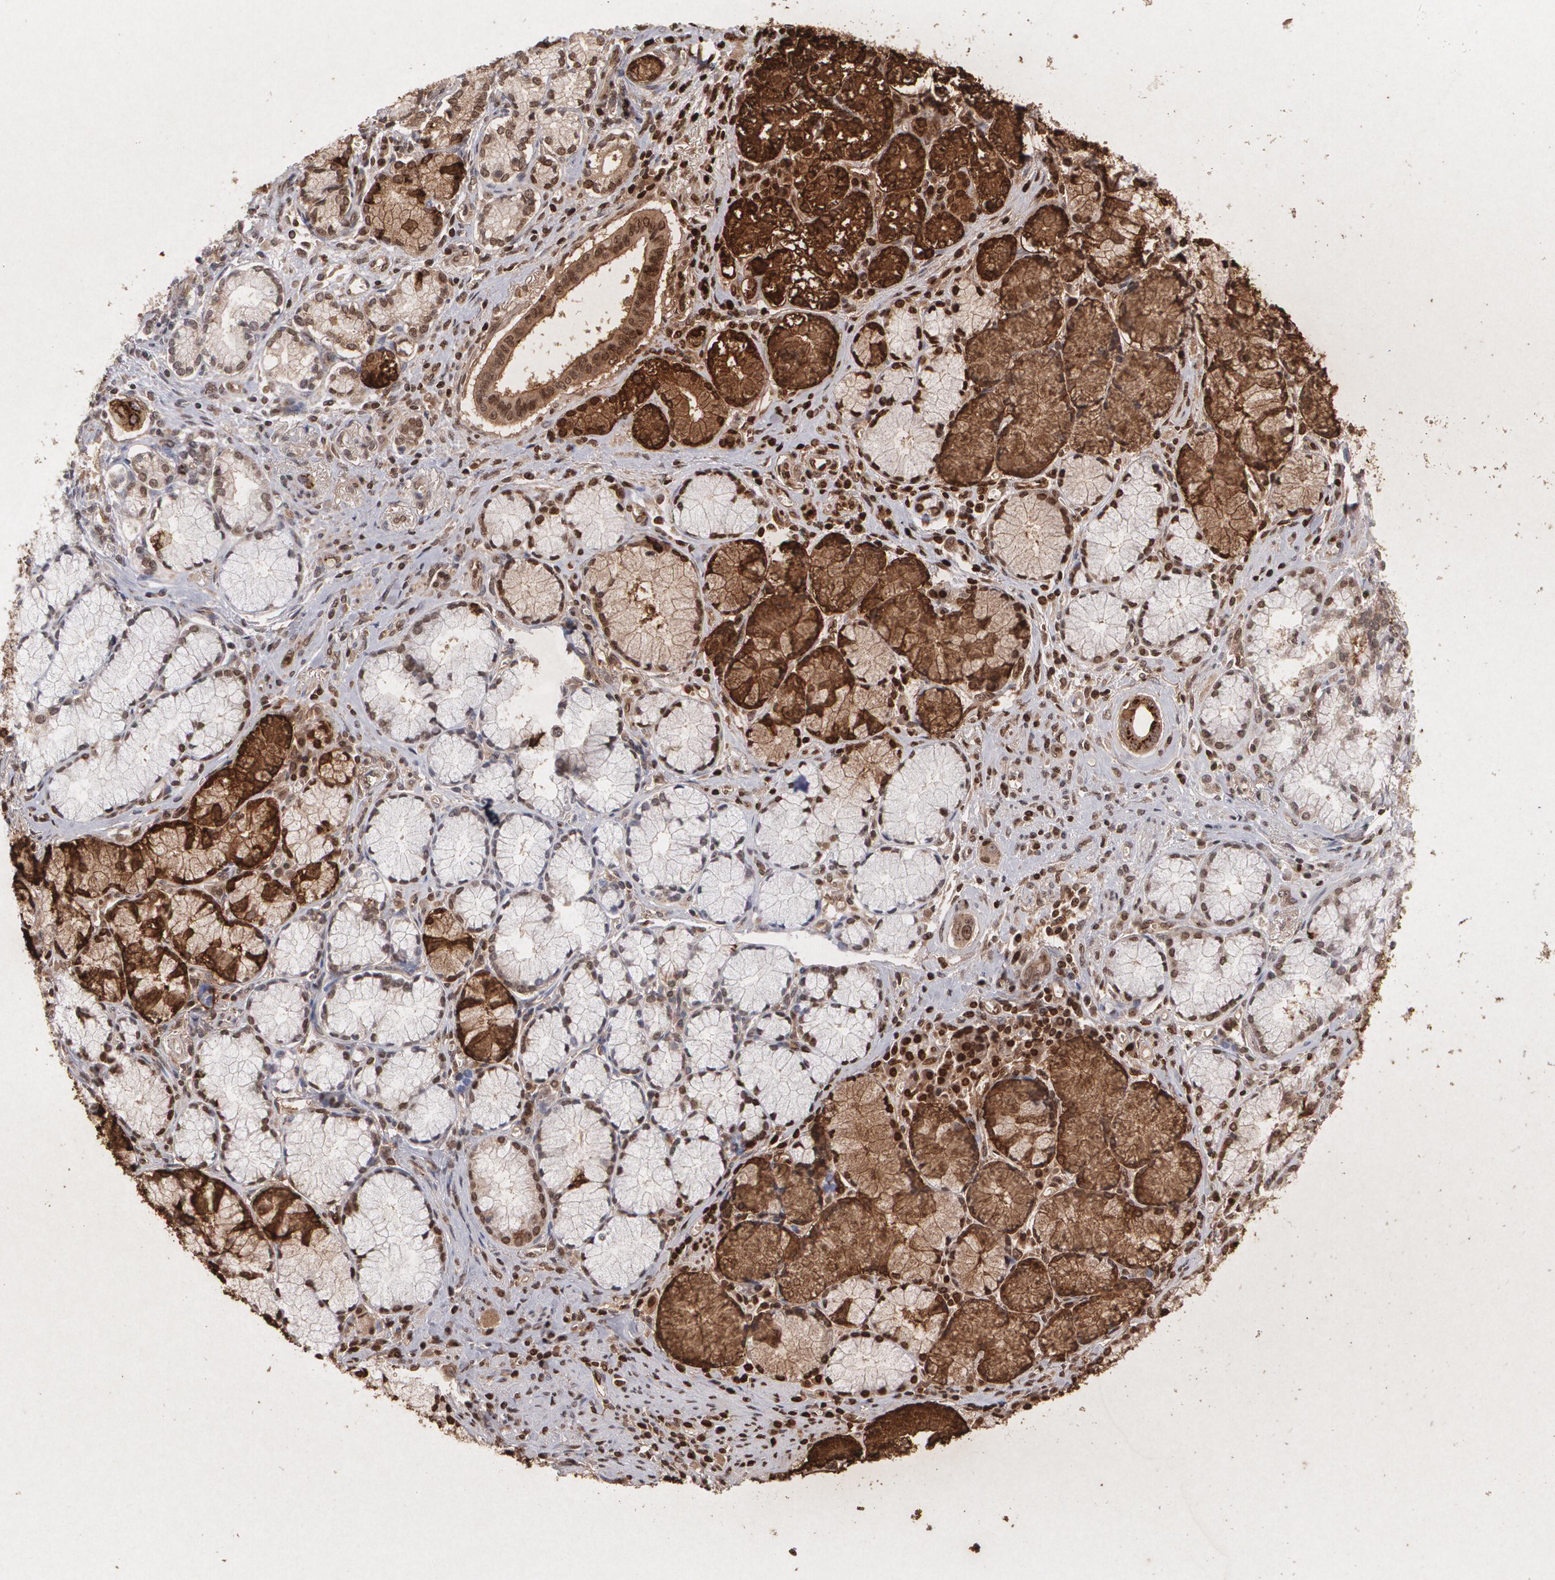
{"staining": {"intensity": "moderate", "quantity": "25%-75%", "location": "cytoplasmic/membranous,nuclear"}, "tissue": "pancreatic cancer", "cell_type": "Tumor cells", "image_type": "cancer", "snomed": [{"axis": "morphology", "description": "Adenocarcinoma, NOS"}, {"axis": "topography", "description": "Pancreas"}], "caption": "The micrograph shows staining of adenocarcinoma (pancreatic), revealing moderate cytoplasmic/membranous and nuclear protein expression (brown color) within tumor cells.", "gene": "HTT", "patient": {"sex": "male", "age": 77}}